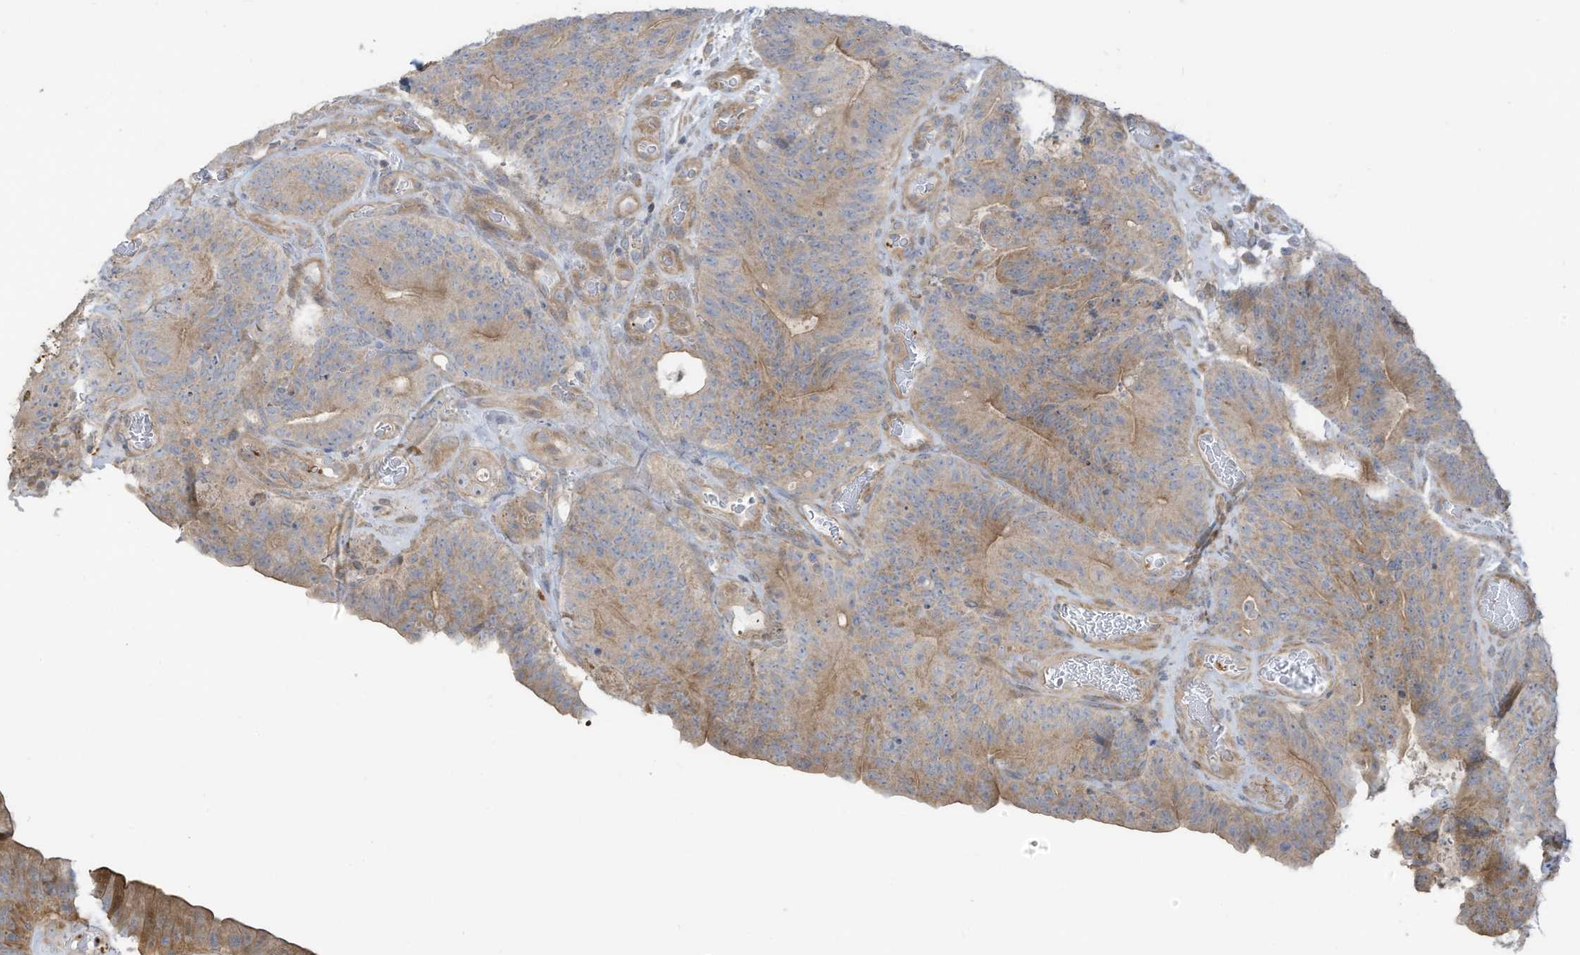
{"staining": {"intensity": "moderate", "quantity": ">75%", "location": "cytoplasmic/membranous"}, "tissue": "colorectal cancer", "cell_type": "Tumor cells", "image_type": "cancer", "snomed": [{"axis": "morphology", "description": "Normal tissue, NOS"}, {"axis": "topography", "description": "Colon"}], "caption": "This micrograph exhibits colorectal cancer stained with immunohistochemistry (IHC) to label a protein in brown. The cytoplasmic/membranous of tumor cells show moderate positivity for the protein. Nuclei are counter-stained blue.", "gene": "GTPBP2", "patient": {"sex": "female", "age": 82}}